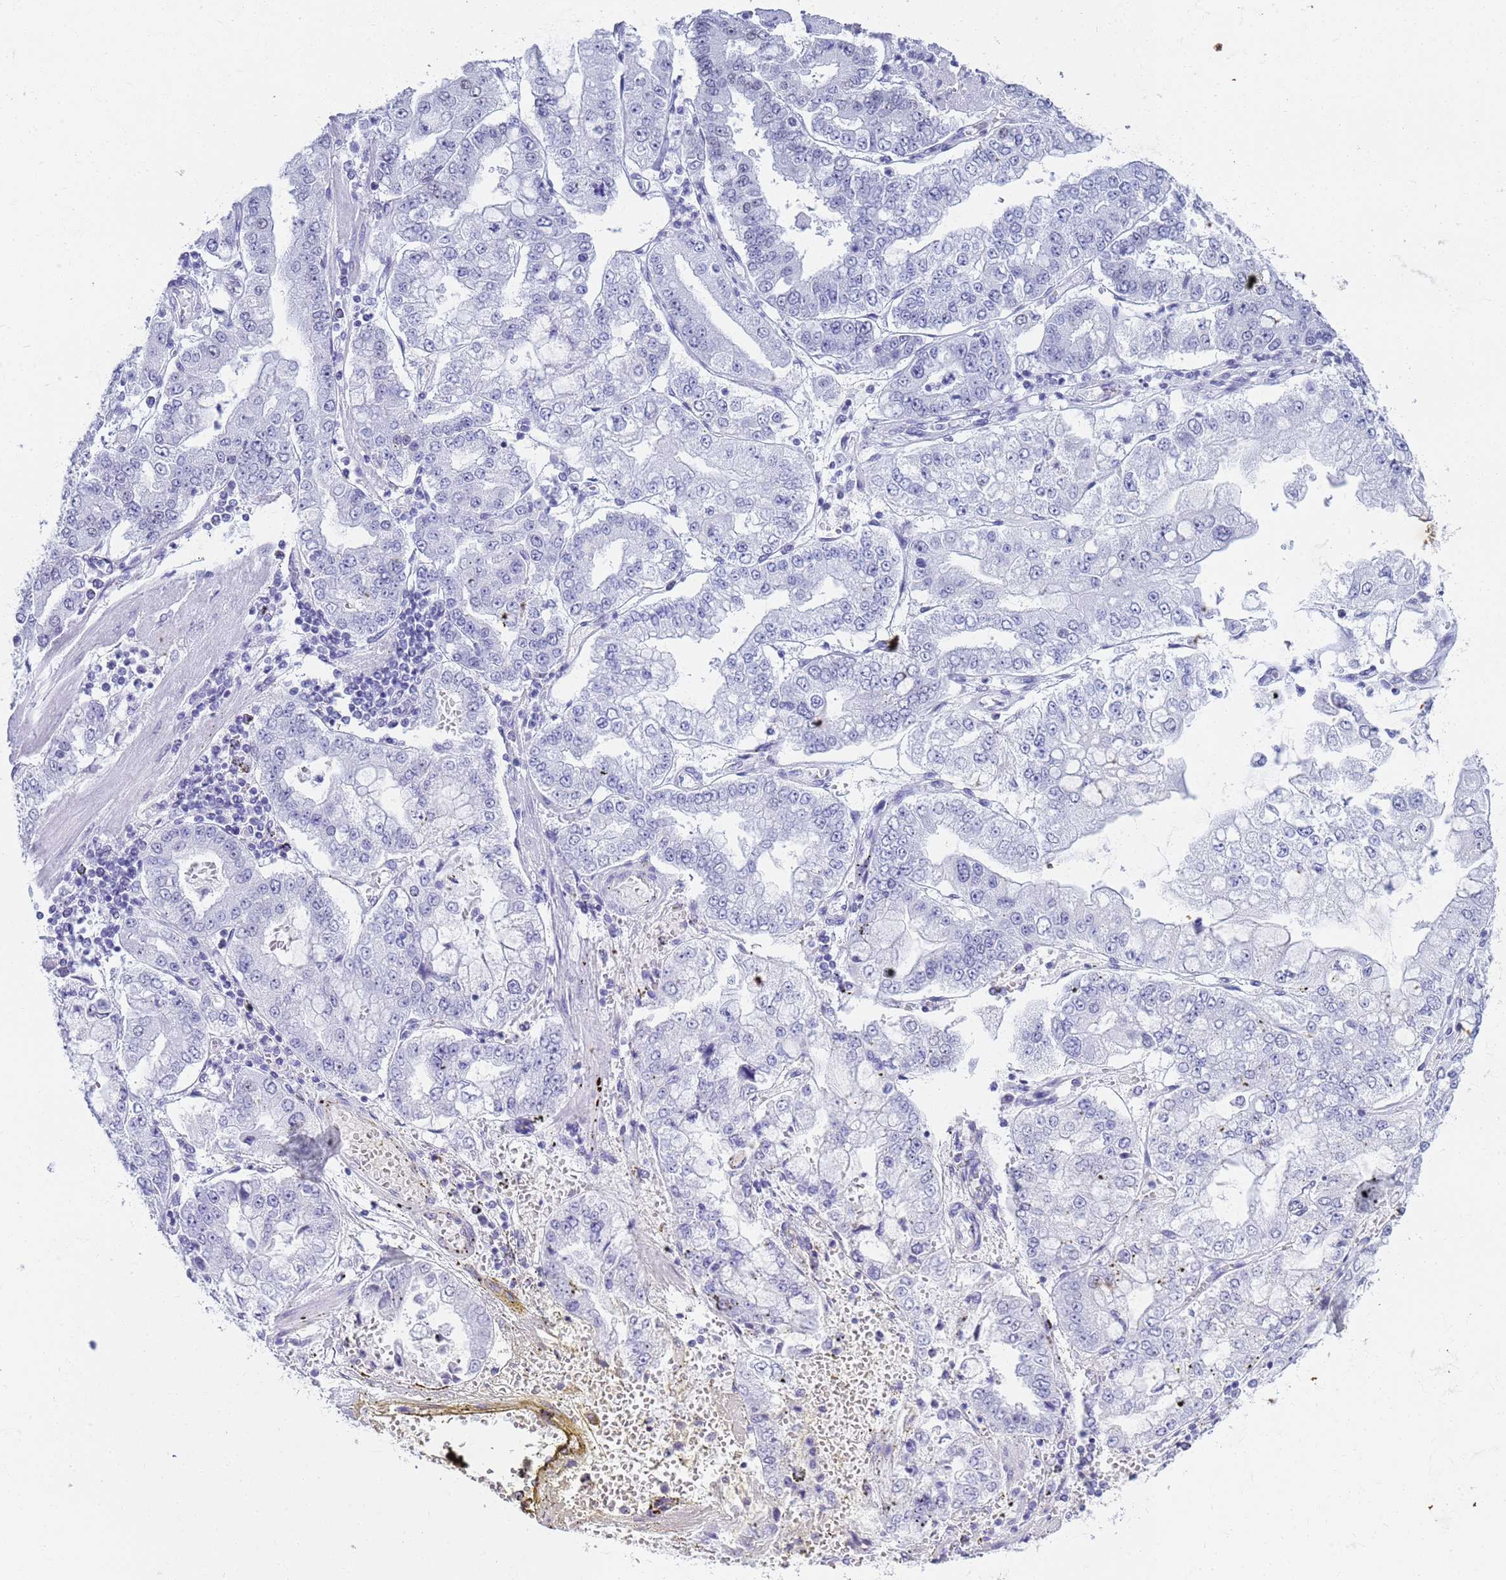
{"staining": {"intensity": "negative", "quantity": "none", "location": "none"}, "tissue": "stomach cancer", "cell_type": "Tumor cells", "image_type": "cancer", "snomed": [{"axis": "morphology", "description": "Adenocarcinoma, NOS"}, {"axis": "topography", "description": "Stomach"}], "caption": "DAB immunohistochemical staining of human stomach cancer shows no significant staining in tumor cells.", "gene": "SLC7A9", "patient": {"sex": "male", "age": 76}}